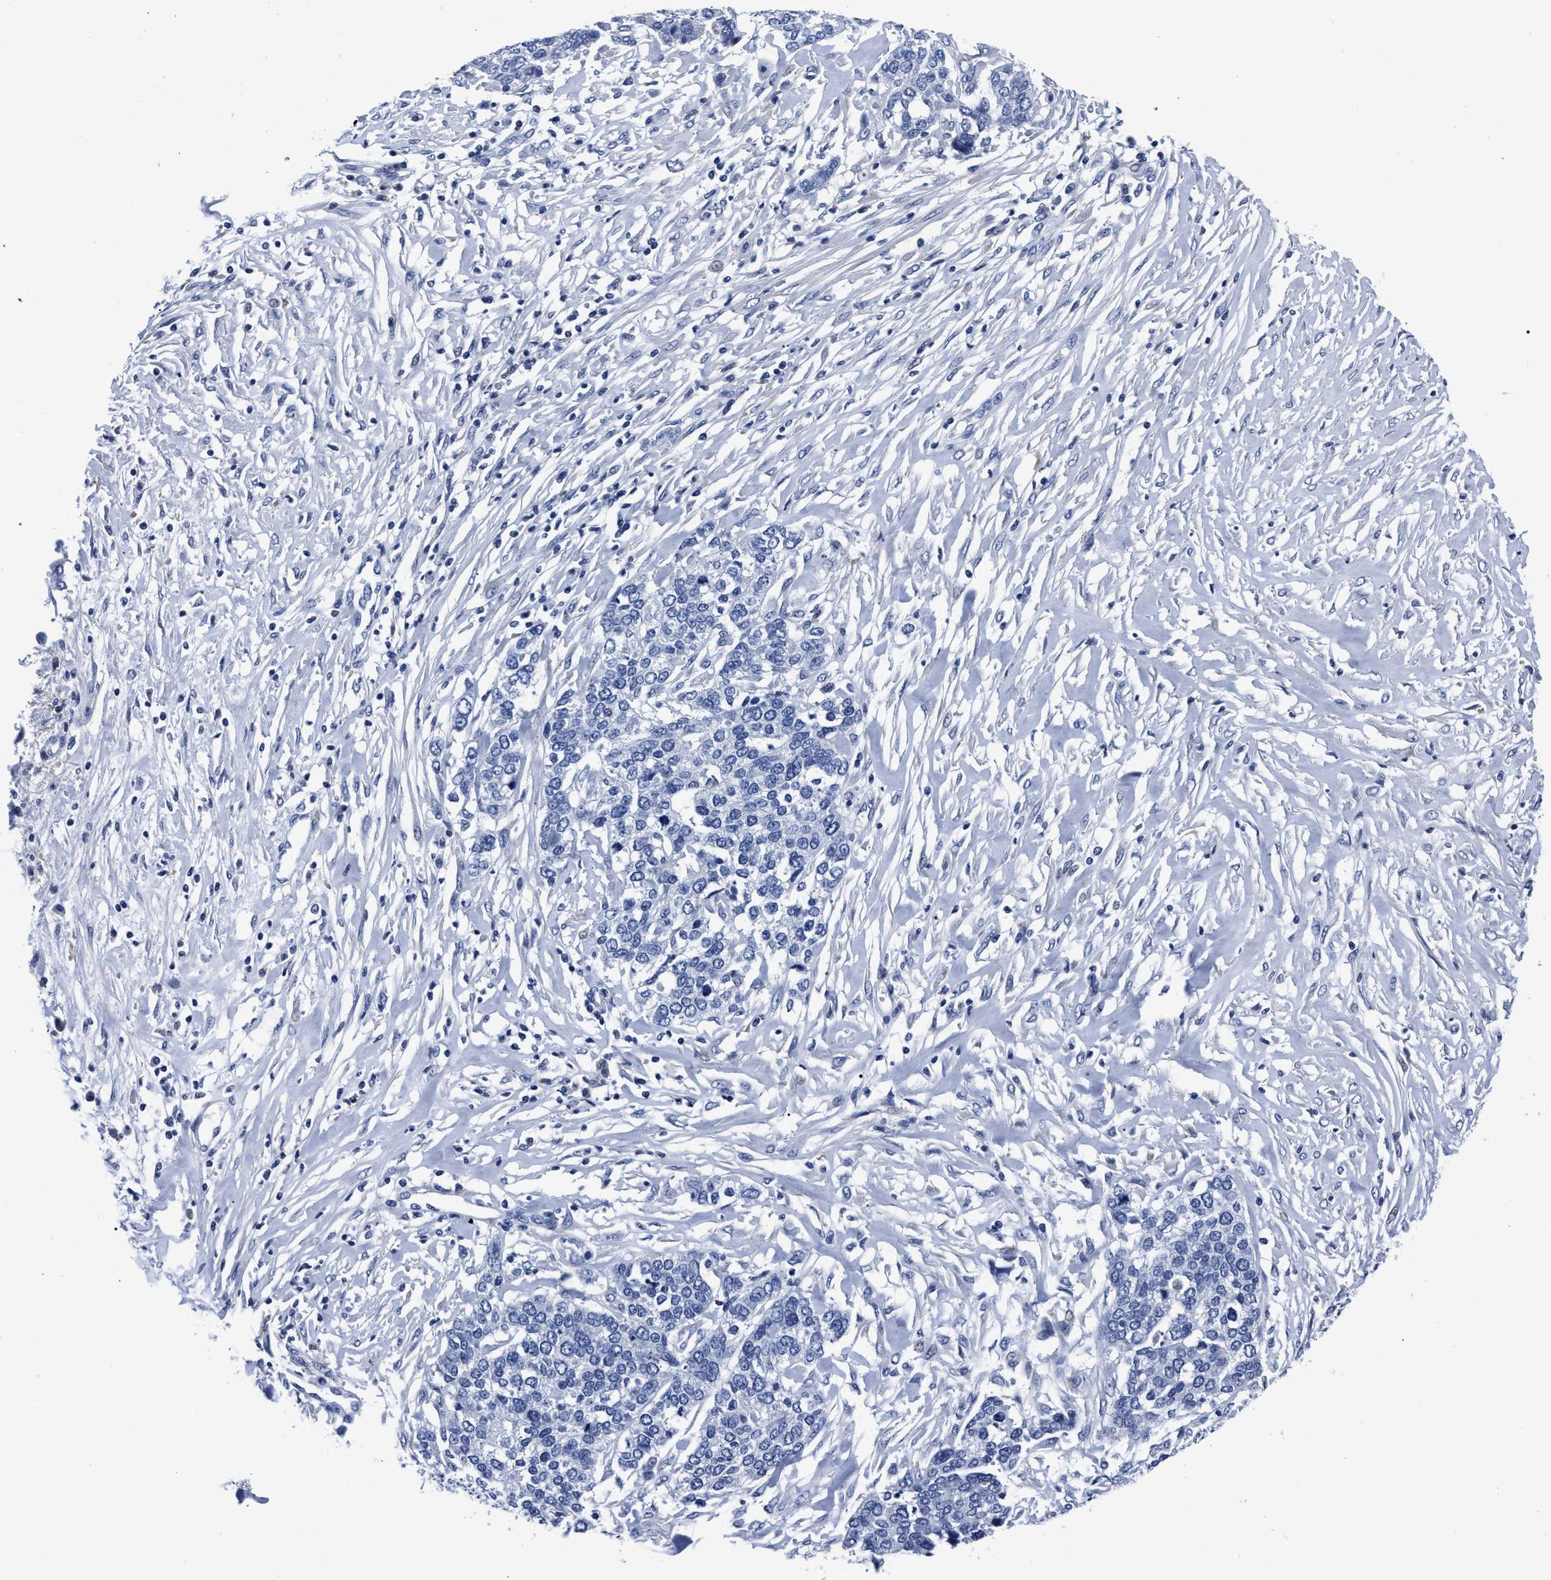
{"staining": {"intensity": "negative", "quantity": "none", "location": "none"}, "tissue": "ovarian cancer", "cell_type": "Tumor cells", "image_type": "cancer", "snomed": [{"axis": "morphology", "description": "Cystadenocarcinoma, serous, NOS"}, {"axis": "topography", "description": "Ovary"}], "caption": "The immunohistochemistry histopathology image has no significant positivity in tumor cells of ovarian cancer (serous cystadenocarcinoma) tissue. (DAB immunohistochemistry (IHC) visualized using brightfield microscopy, high magnification).", "gene": "MOV10L1", "patient": {"sex": "female", "age": 44}}